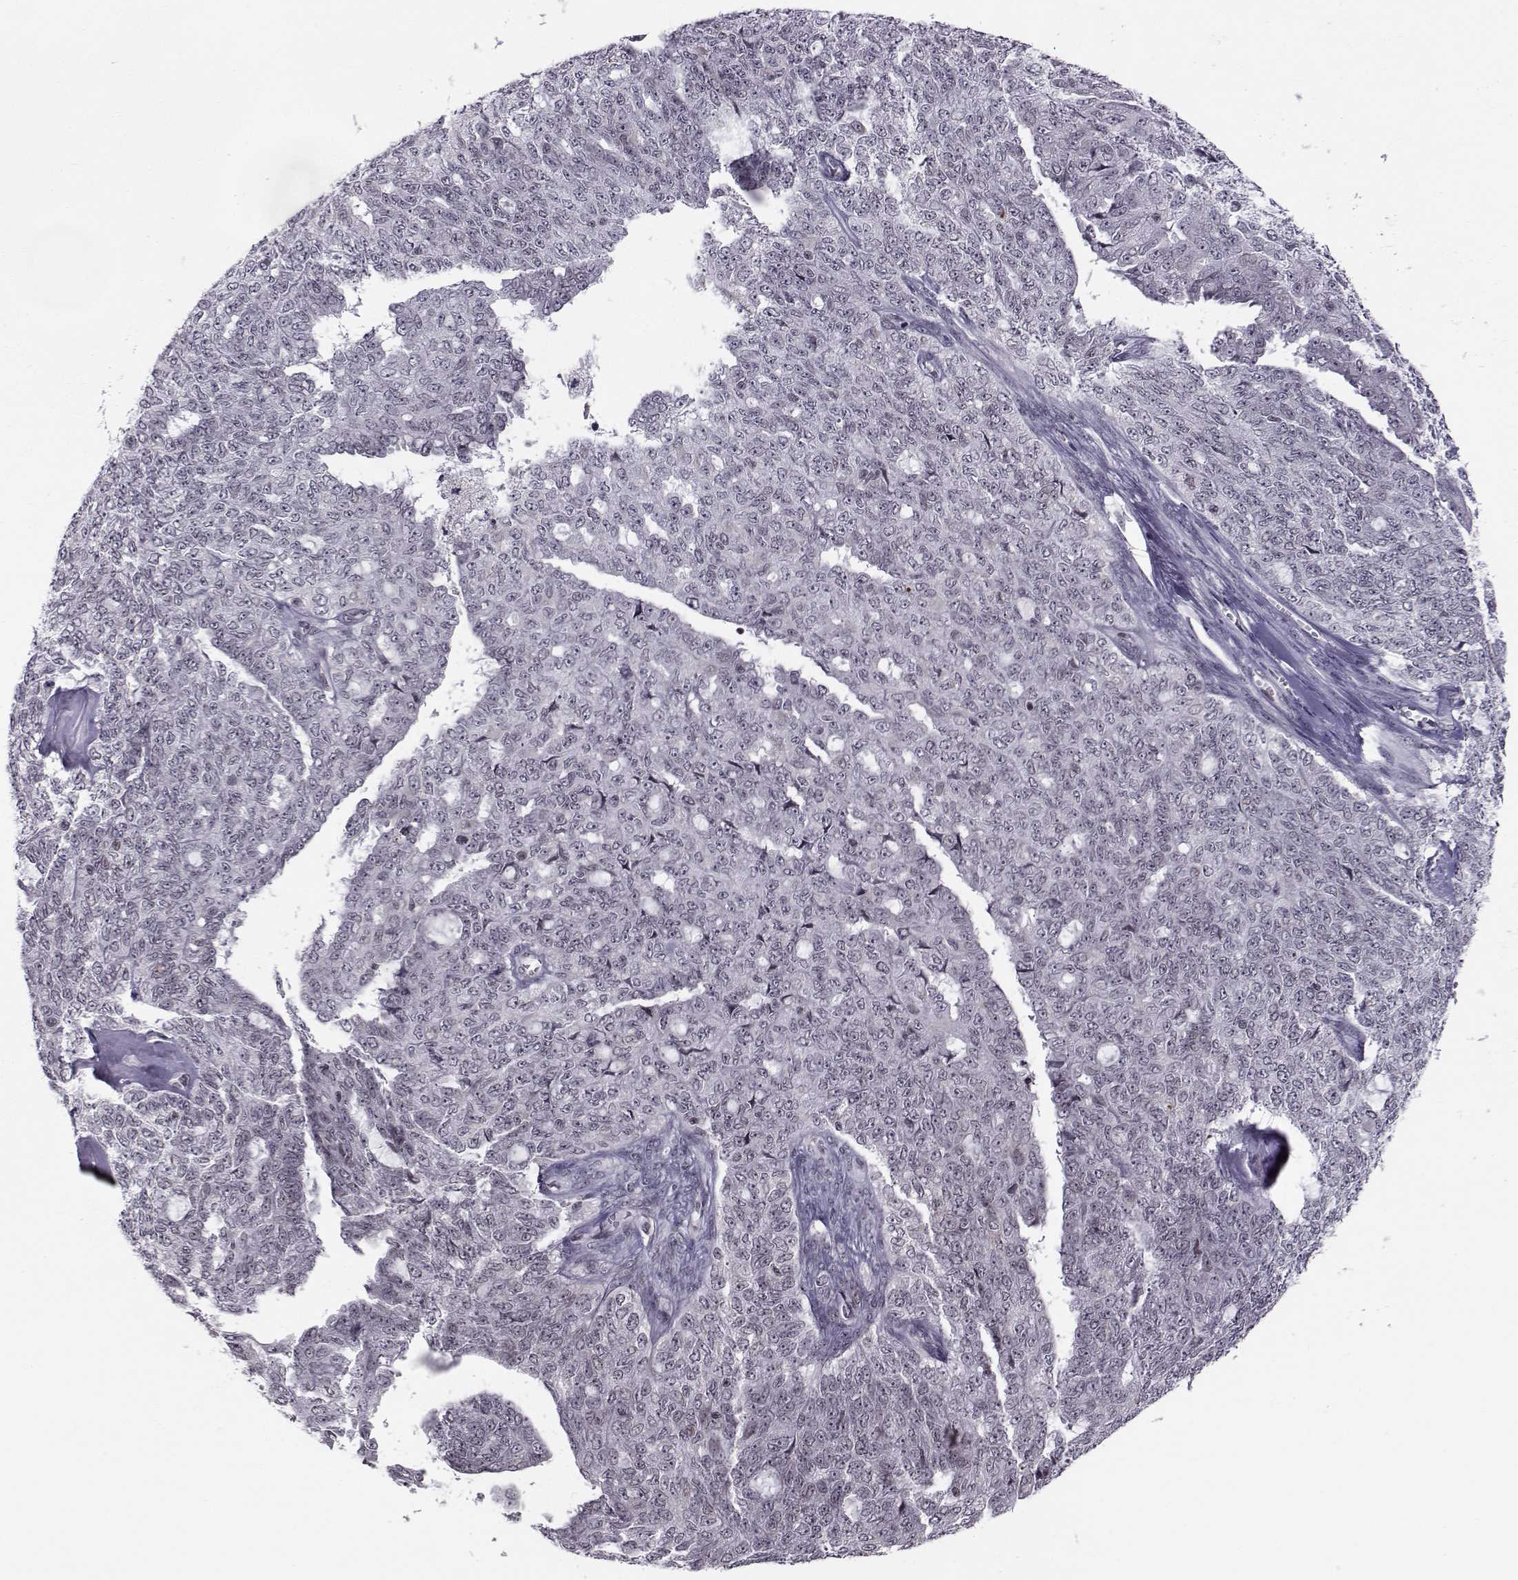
{"staining": {"intensity": "negative", "quantity": "none", "location": "none"}, "tissue": "ovarian cancer", "cell_type": "Tumor cells", "image_type": "cancer", "snomed": [{"axis": "morphology", "description": "Cystadenocarcinoma, serous, NOS"}, {"axis": "topography", "description": "Ovary"}], "caption": "Ovarian cancer (serous cystadenocarcinoma) was stained to show a protein in brown. There is no significant expression in tumor cells. (DAB immunohistochemistry (IHC) with hematoxylin counter stain).", "gene": "MARCHF4", "patient": {"sex": "female", "age": 71}}